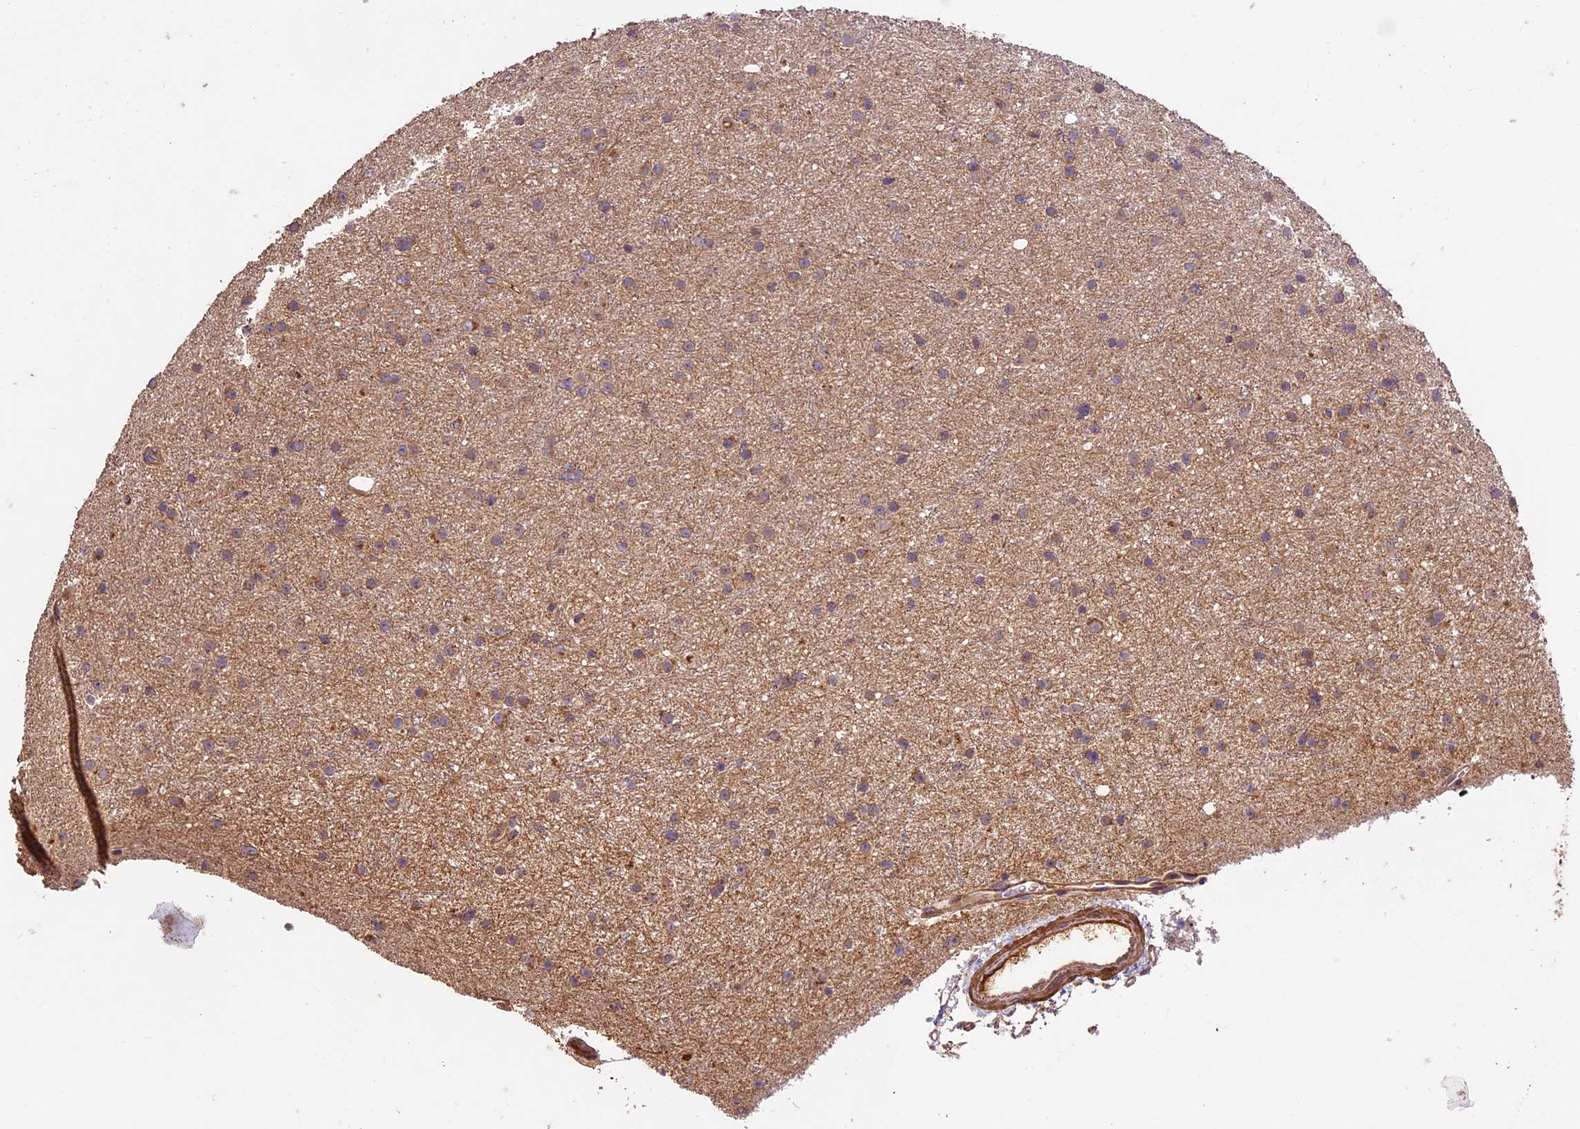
{"staining": {"intensity": "weak", "quantity": ">75%", "location": "cytoplasmic/membranous"}, "tissue": "glioma", "cell_type": "Tumor cells", "image_type": "cancer", "snomed": [{"axis": "morphology", "description": "Glioma, malignant, Low grade"}, {"axis": "topography", "description": "Cerebral cortex"}], "caption": "Protein analysis of glioma tissue demonstrates weak cytoplasmic/membranous staining in approximately >75% of tumor cells.", "gene": "CRLF1", "patient": {"sex": "female", "age": 39}}